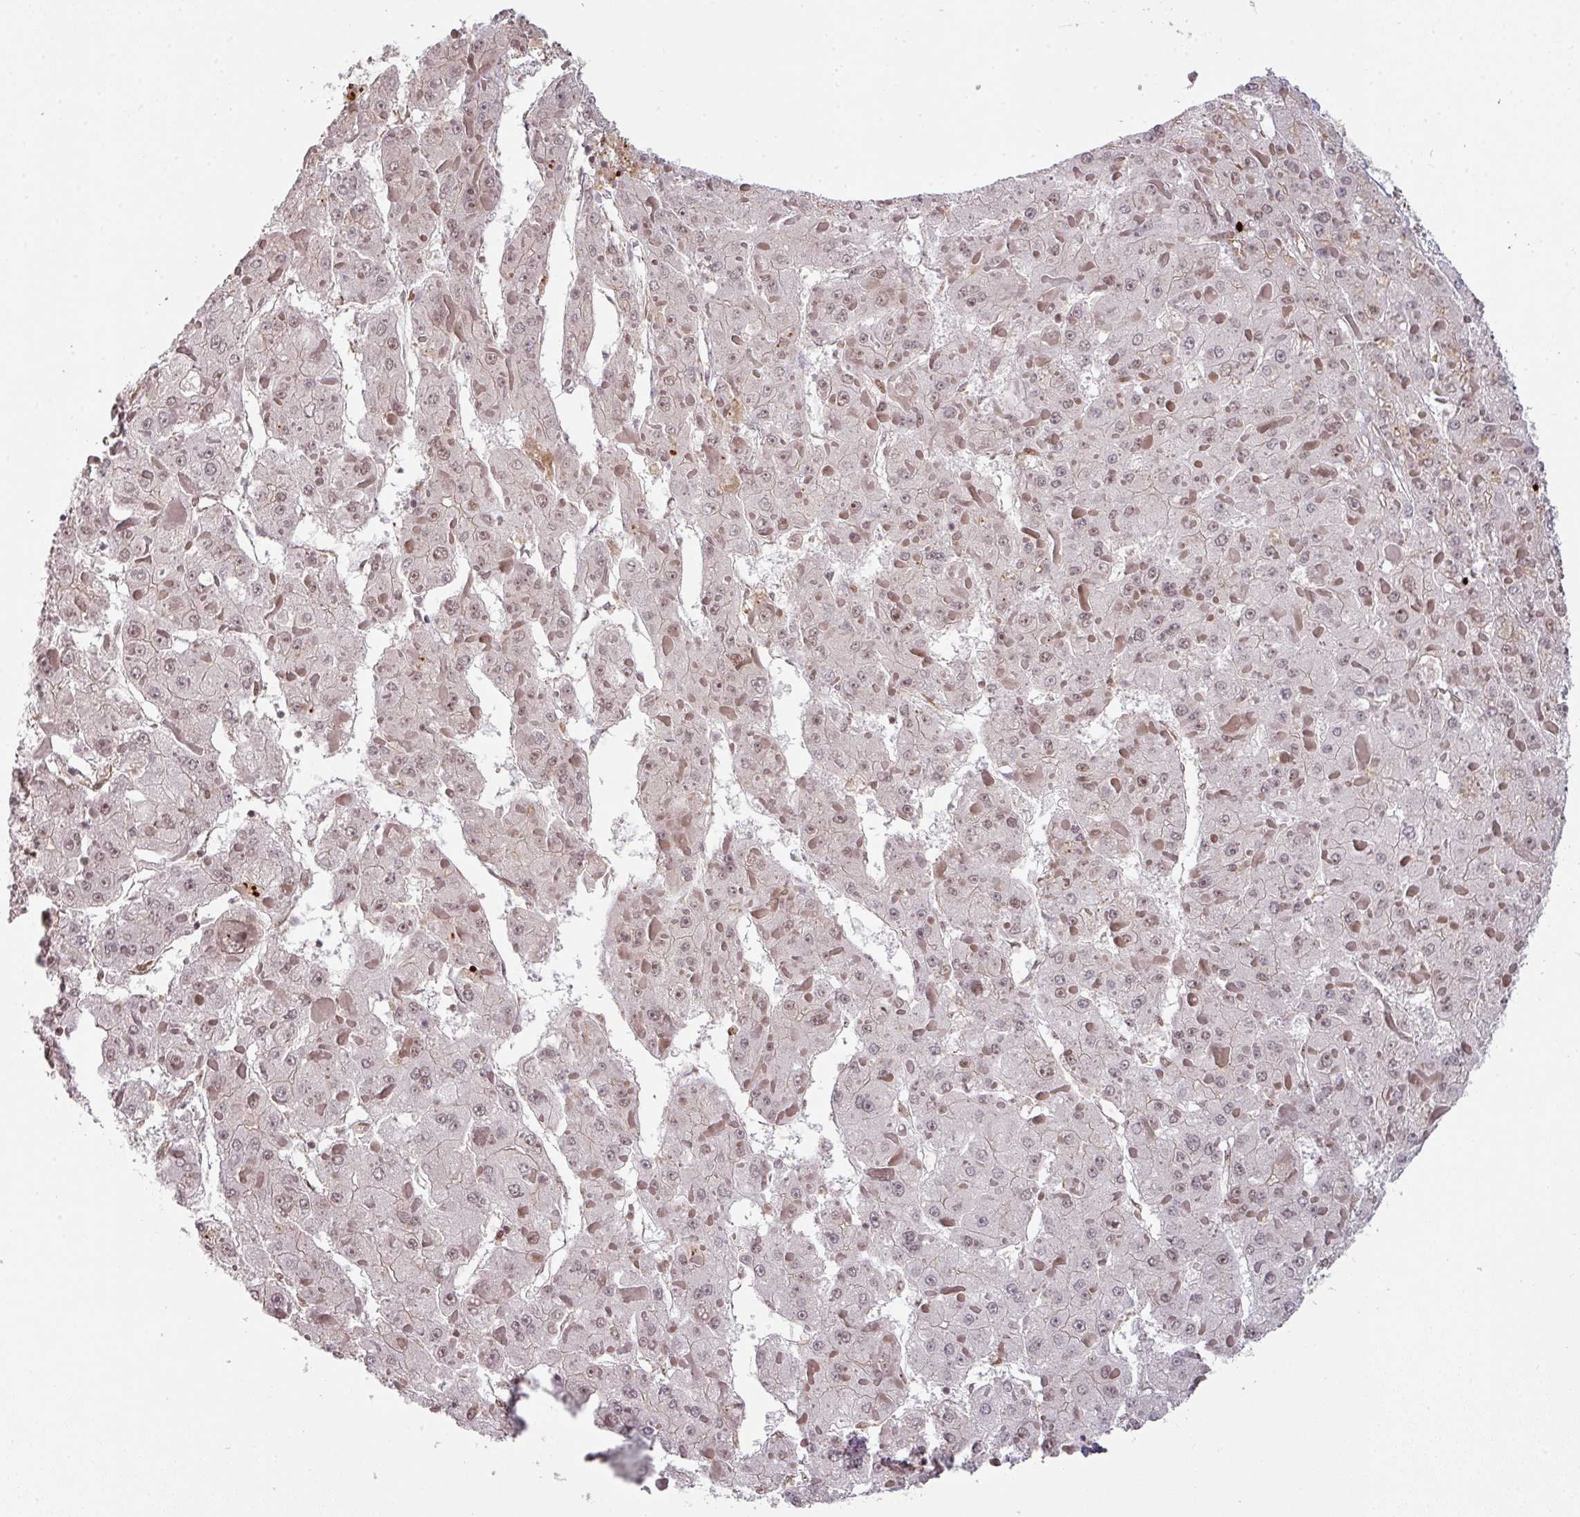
{"staining": {"intensity": "negative", "quantity": "none", "location": "none"}, "tissue": "liver cancer", "cell_type": "Tumor cells", "image_type": "cancer", "snomed": [{"axis": "morphology", "description": "Carcinoma, Hepatocellular, NOS"}, {"axis": "topography", "description": "Liver"}], "caption": "The histopathology image displays no staining of tumor cells in hepatocellular carcinoma (liver).", "gene": "SIK3", "patient": {"sex": "female", "age": 73}}